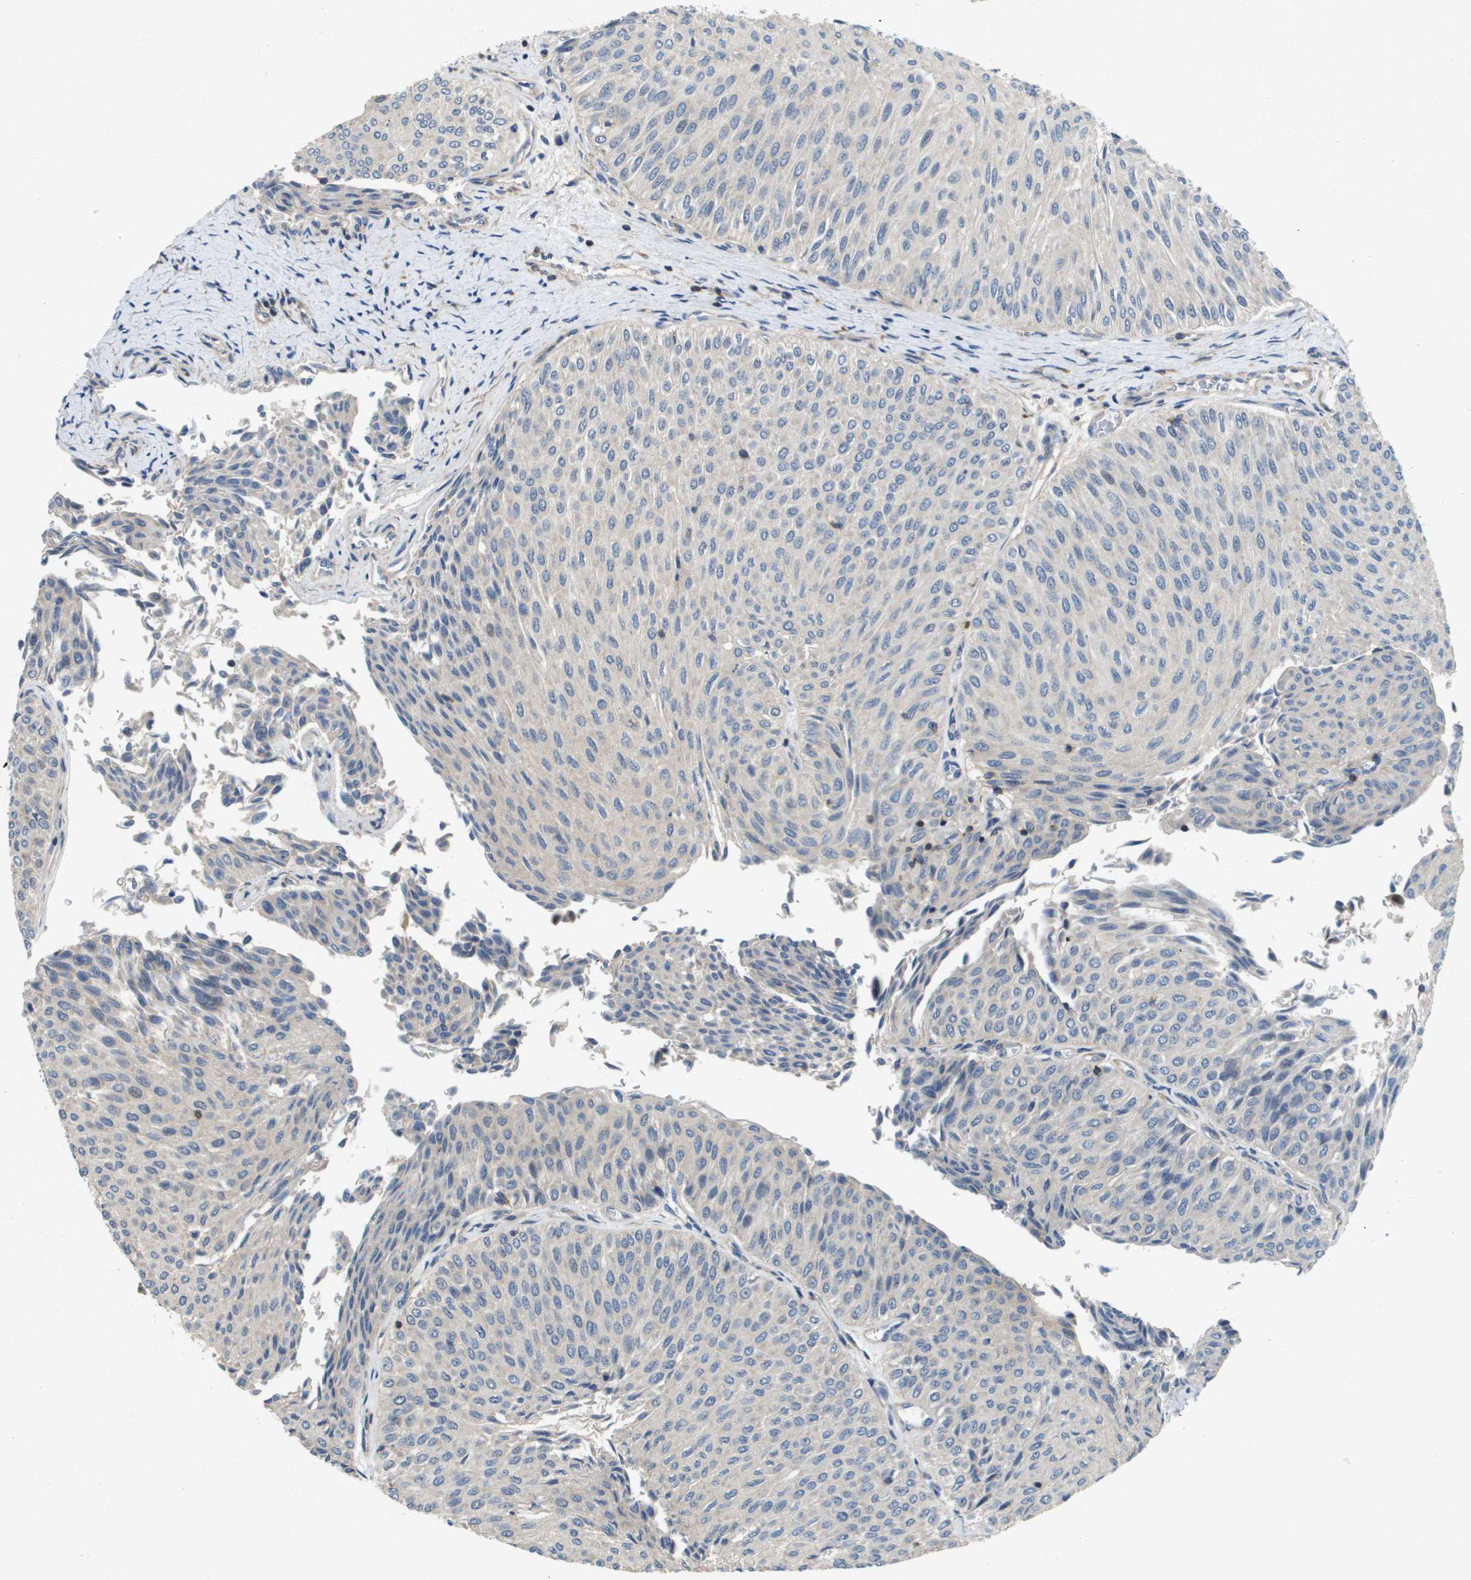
{"staining": {"intensity": "negative", "quantity": "none", "location": "none"}, "tissue": "urothelial cancer", "cell_type": "Tumor cells", "image_type": "cancer", "snomed": [{"axis": "morphology", "description": "Urothelial carcinoma, Low grade"}, {"axis": "topography", "description": "Urinary bladder"}], "caption": "Immunohistochemical staining of human urothelial cancer displays no significant expression in tumor cells.", "gene": "SCN4B", "patient": {"sex": "male", "age": 78}}